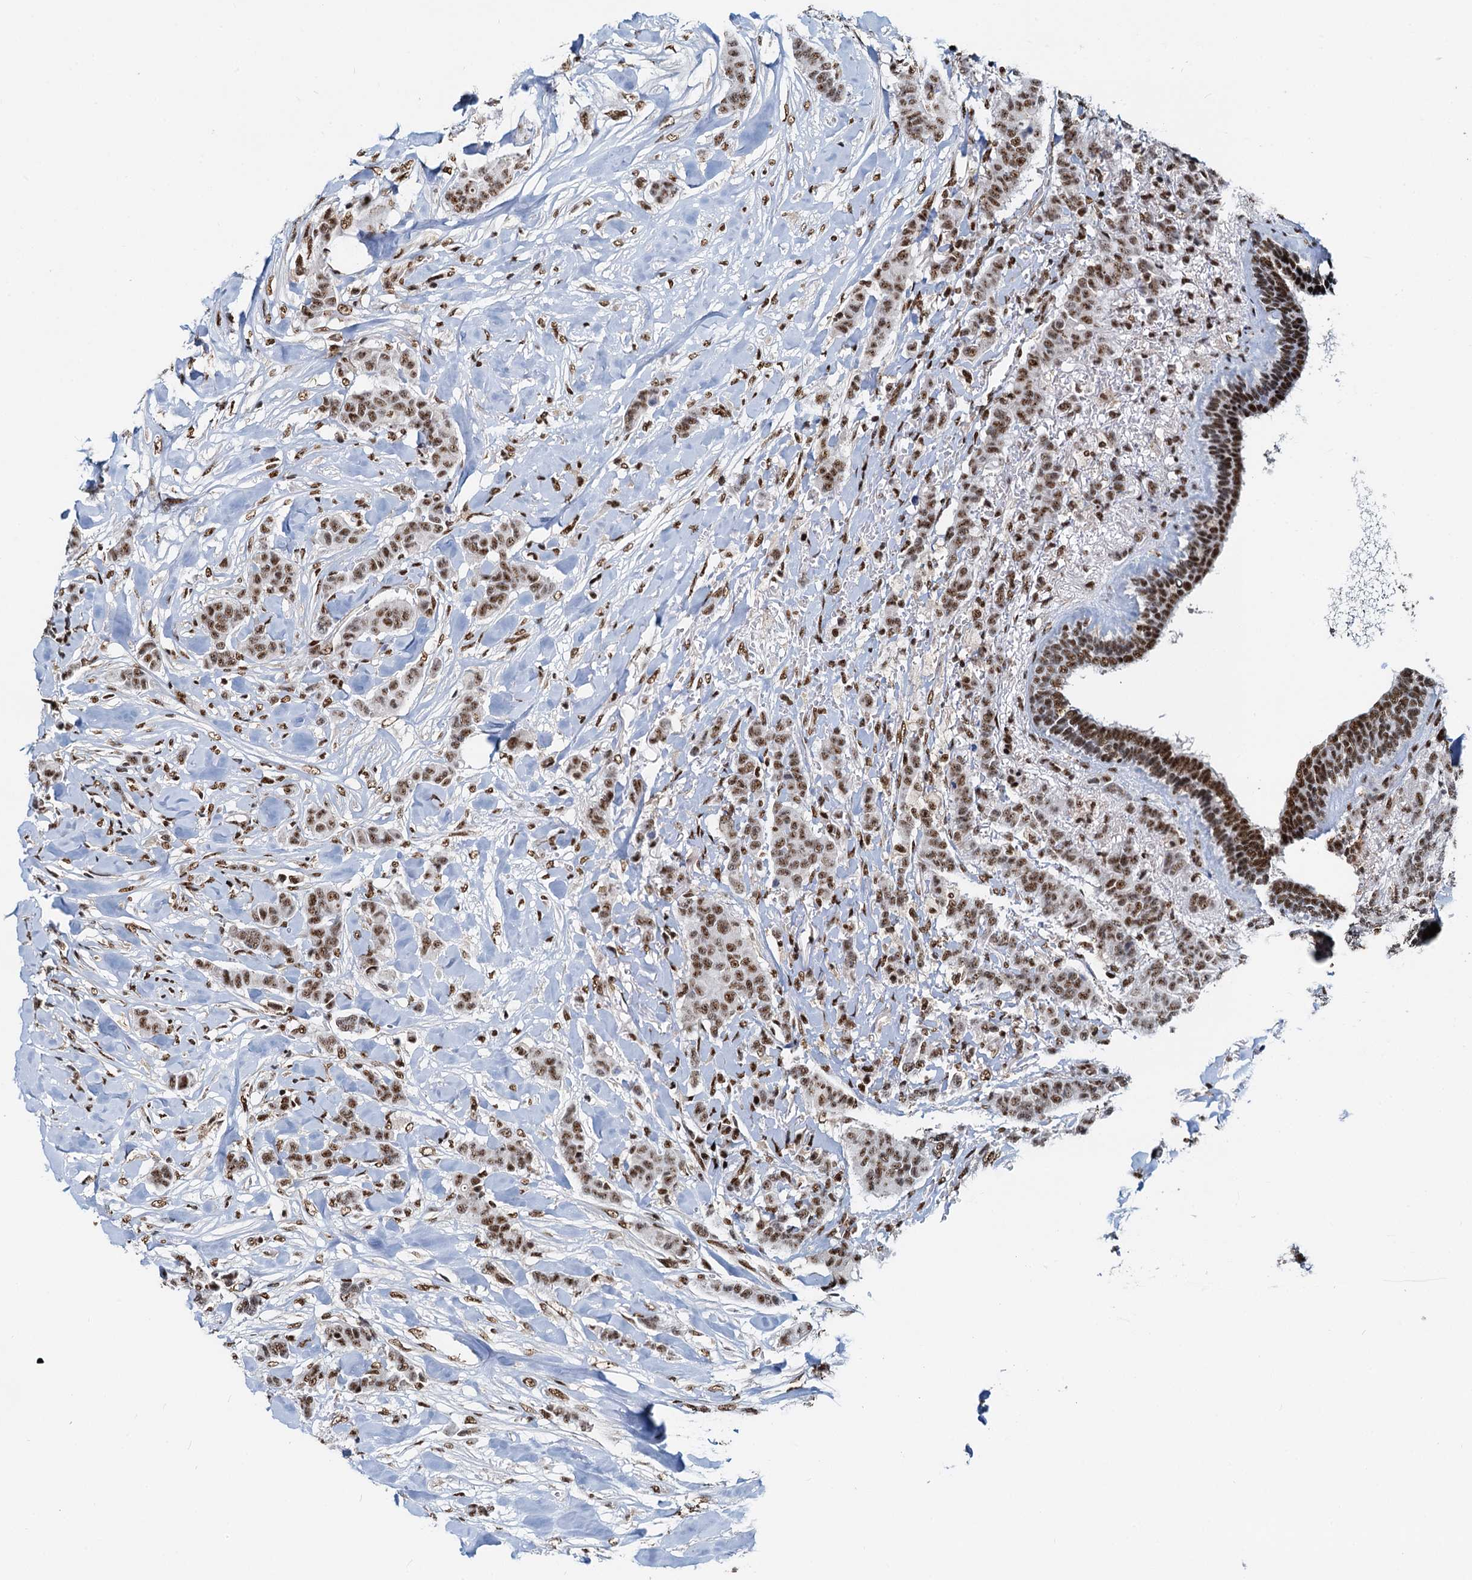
{"staining": {"intensity": "moderate", "quantity": ">75%", "location": "nuclear"}, "tissue": "breast cancer", "cell_type": "Tumor cells", "image_type": "cancer", "snomed": [{"axis": "morphology", "description": "Duct carcinoma"}, {"axis": "topography", "description": "Breast"}], "caption": "Human breast cancer (invasive ductal carcinoma) stained for a protein (brown) demonstrates moderate nuclear positive expression in approximately >75% of tumor cells.", "gene": "RBM26", "patient": {"sex": "female", "age": 40}}